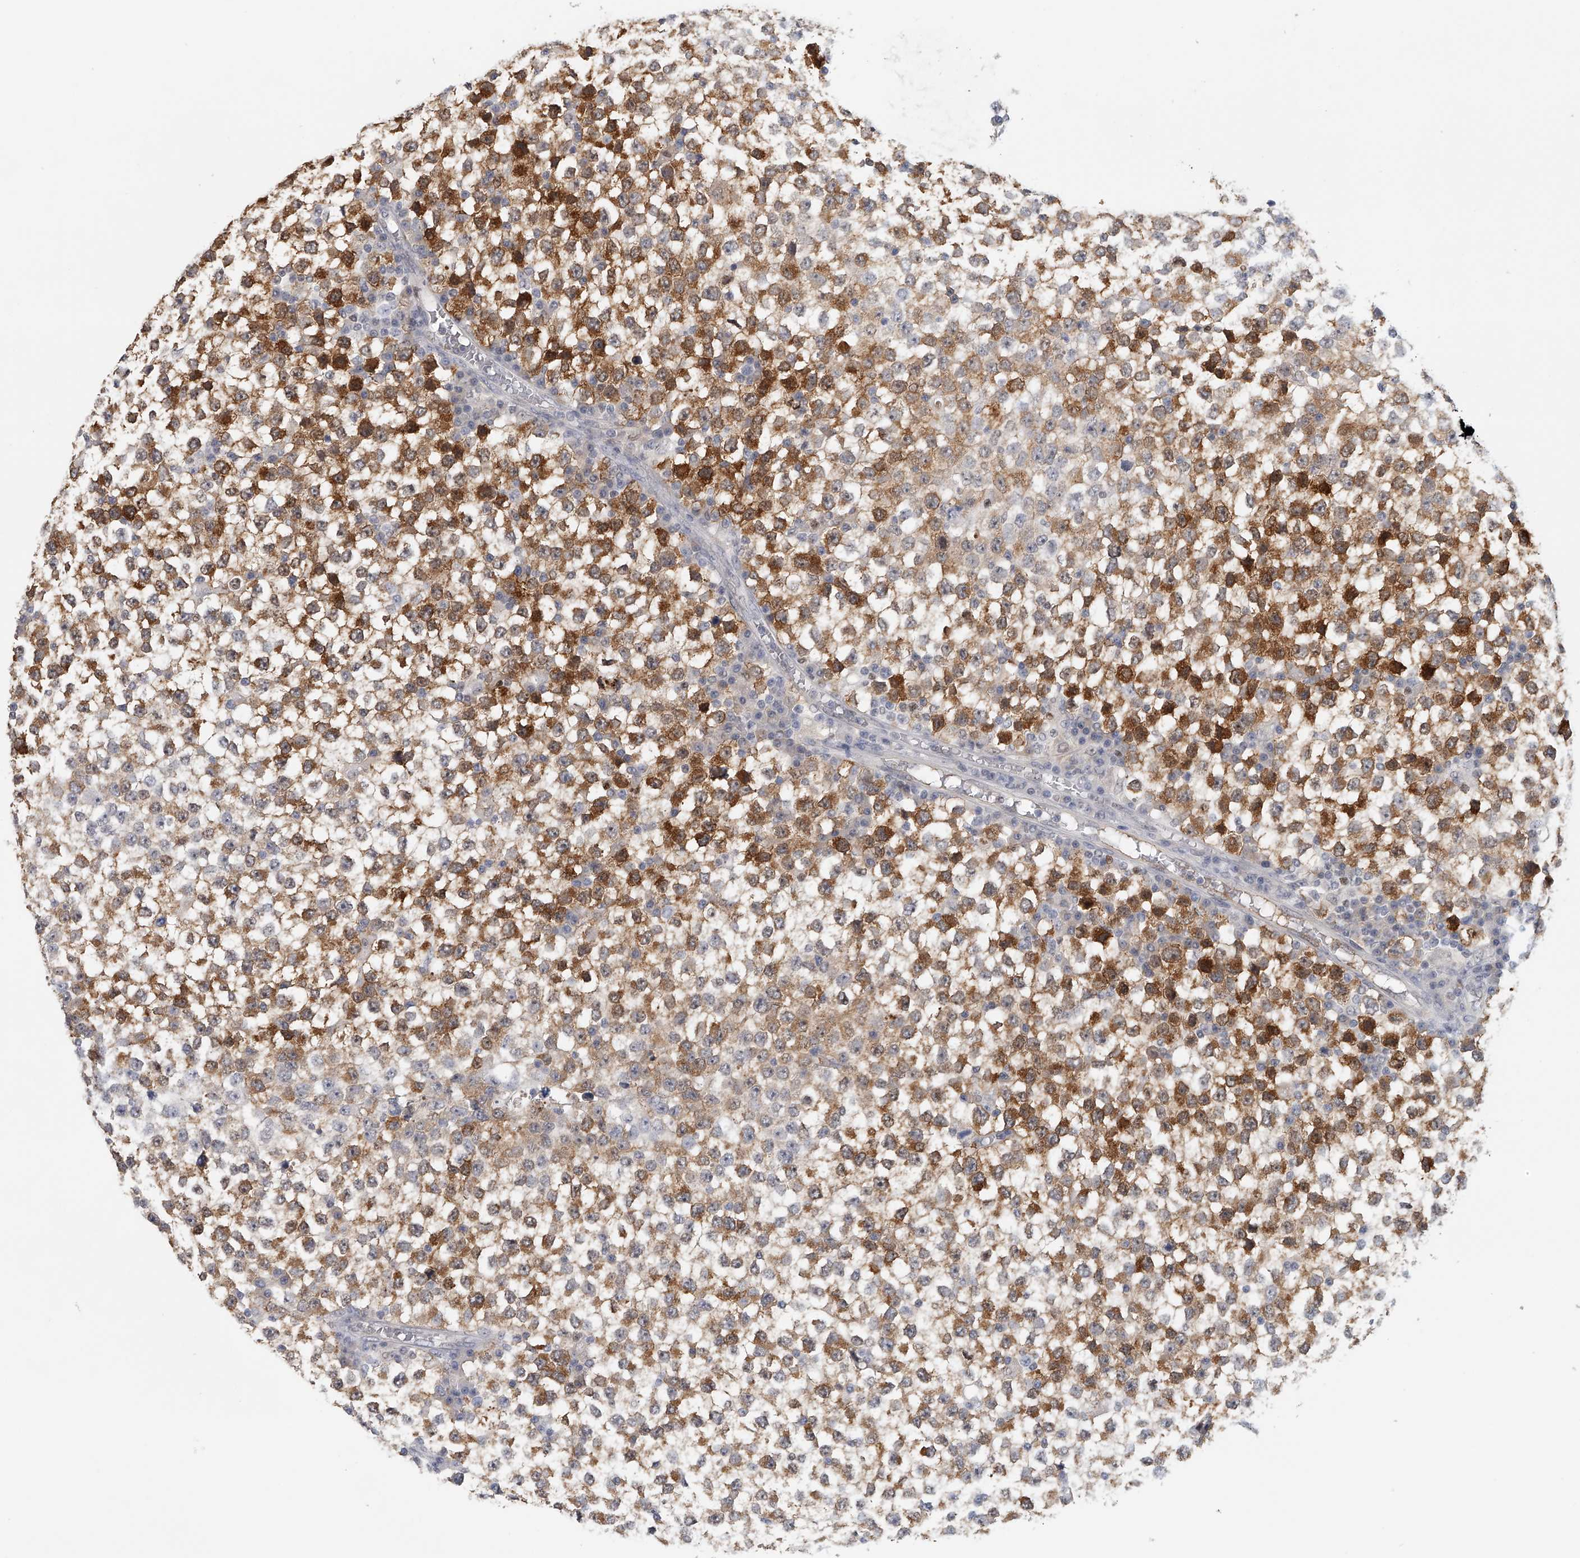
{"staining": {"intensity": "moderate", "quantity": ">75%", "location": "cytoplasmic/membranous"}, "tissue": "testis cancer", "cell_type": "Tumor cells", "image_type": "cancer", "snomed": [{"axis": "morphology", "description": "Seminoma, NOS"}, {"axis": "topography", "description": "Testis"}], "caption": "There is medium levels of moderate cytoplasmic/membranous staining in tumor cells of testis seminoma, as demonstrated by immunohistochemical staining (brown color).", "gene": "DDX43", "patient": {"sex": "male", "age": 65}}